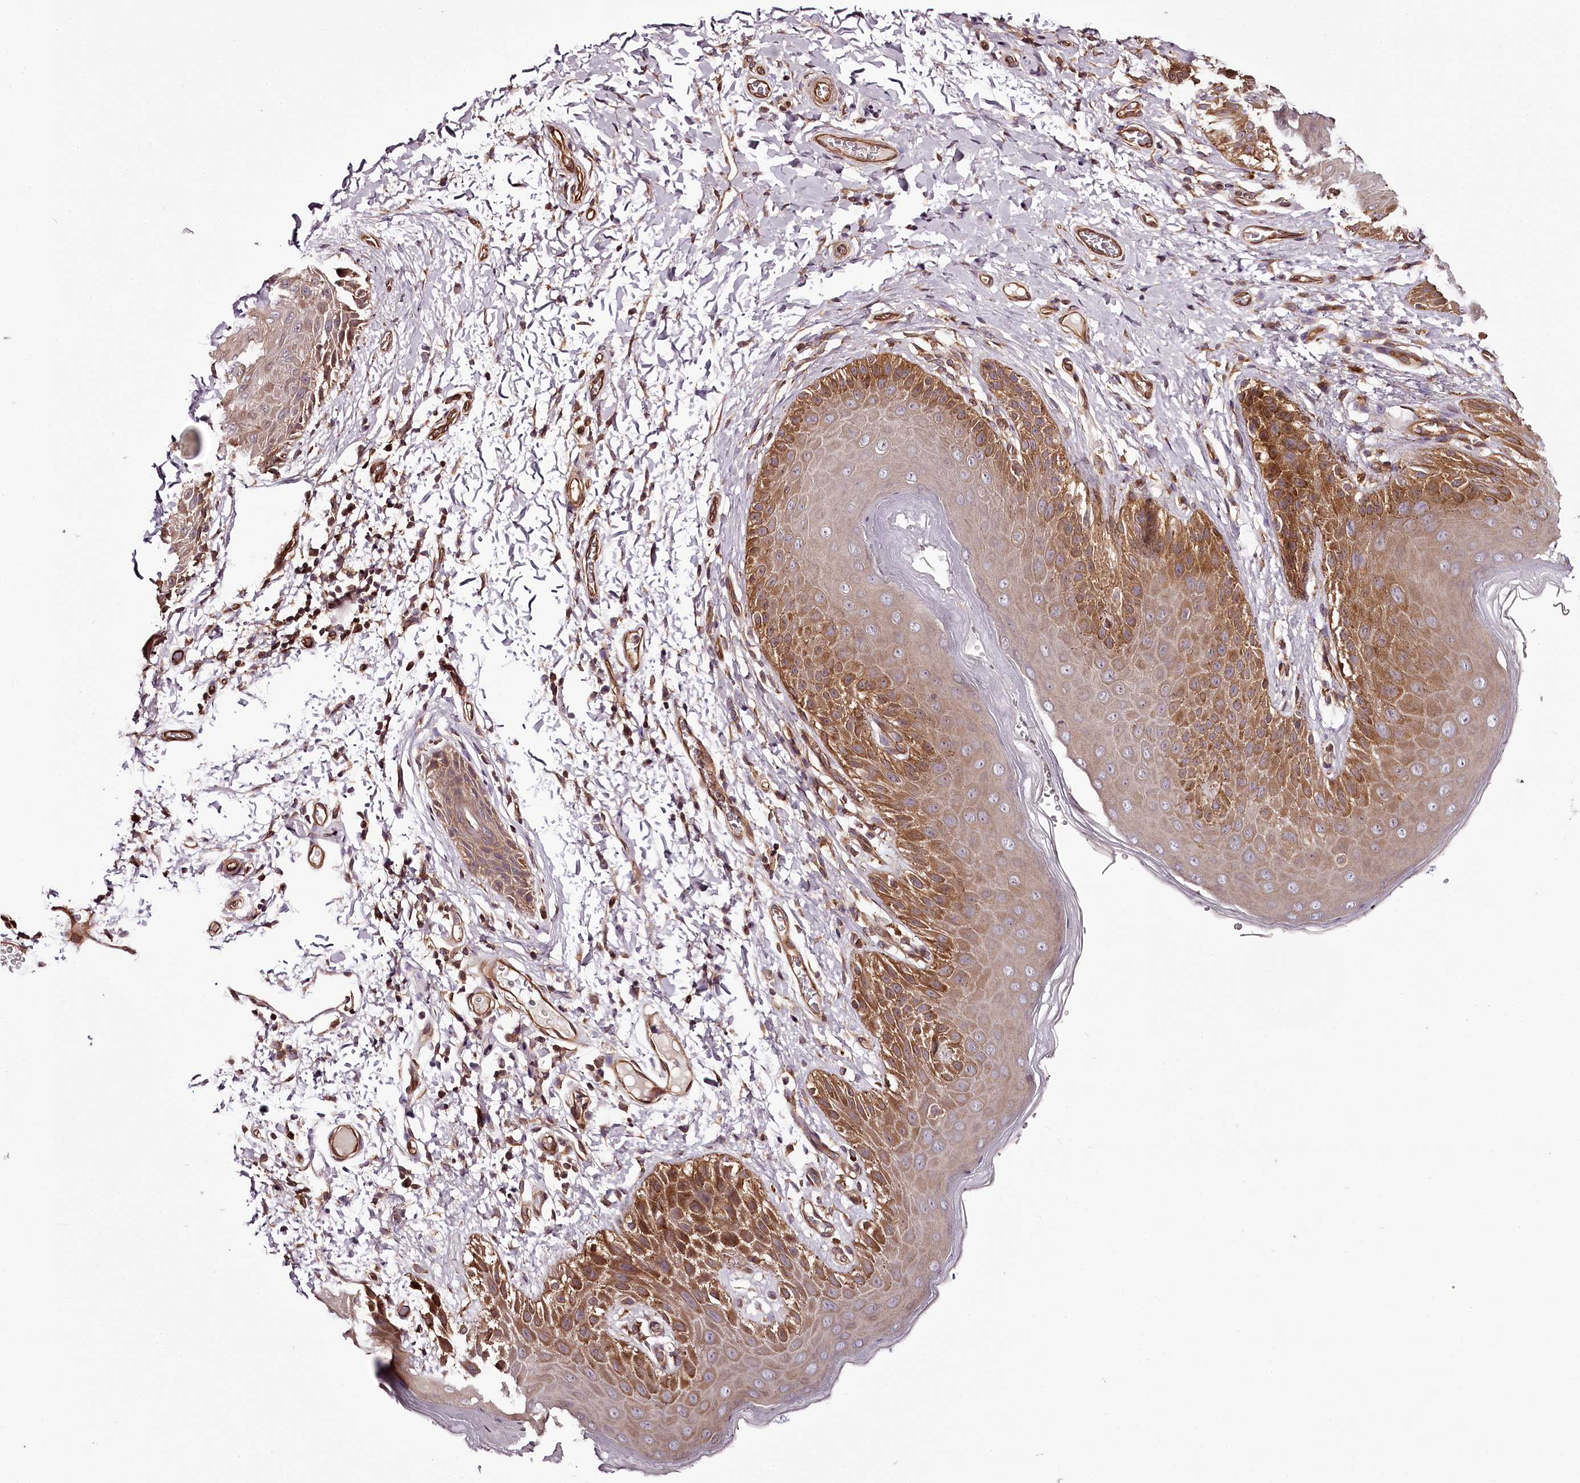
{"staining": {"intensity": "moderate", "quantity": ">75%", "location": "cytoplasmic/membranous"}, "tissue": "skin", "cell_type": "Epidermal cells", "image_type": "normal", "snomed": [{"axis": "morphology", "description": "Normal tissue, NOS"}, {"axis": "topography", "description": "Anal"}], "caption": "The histopathology image reveals a brown stain indicating the presence of a protein in the cytoplasmic/membranous of epidermal cells in skin. (DAB = brown stain, brightfield microscopy at high magnification).", "gene": "TARS1", "patient": {"sex": "male", "age": 44}}